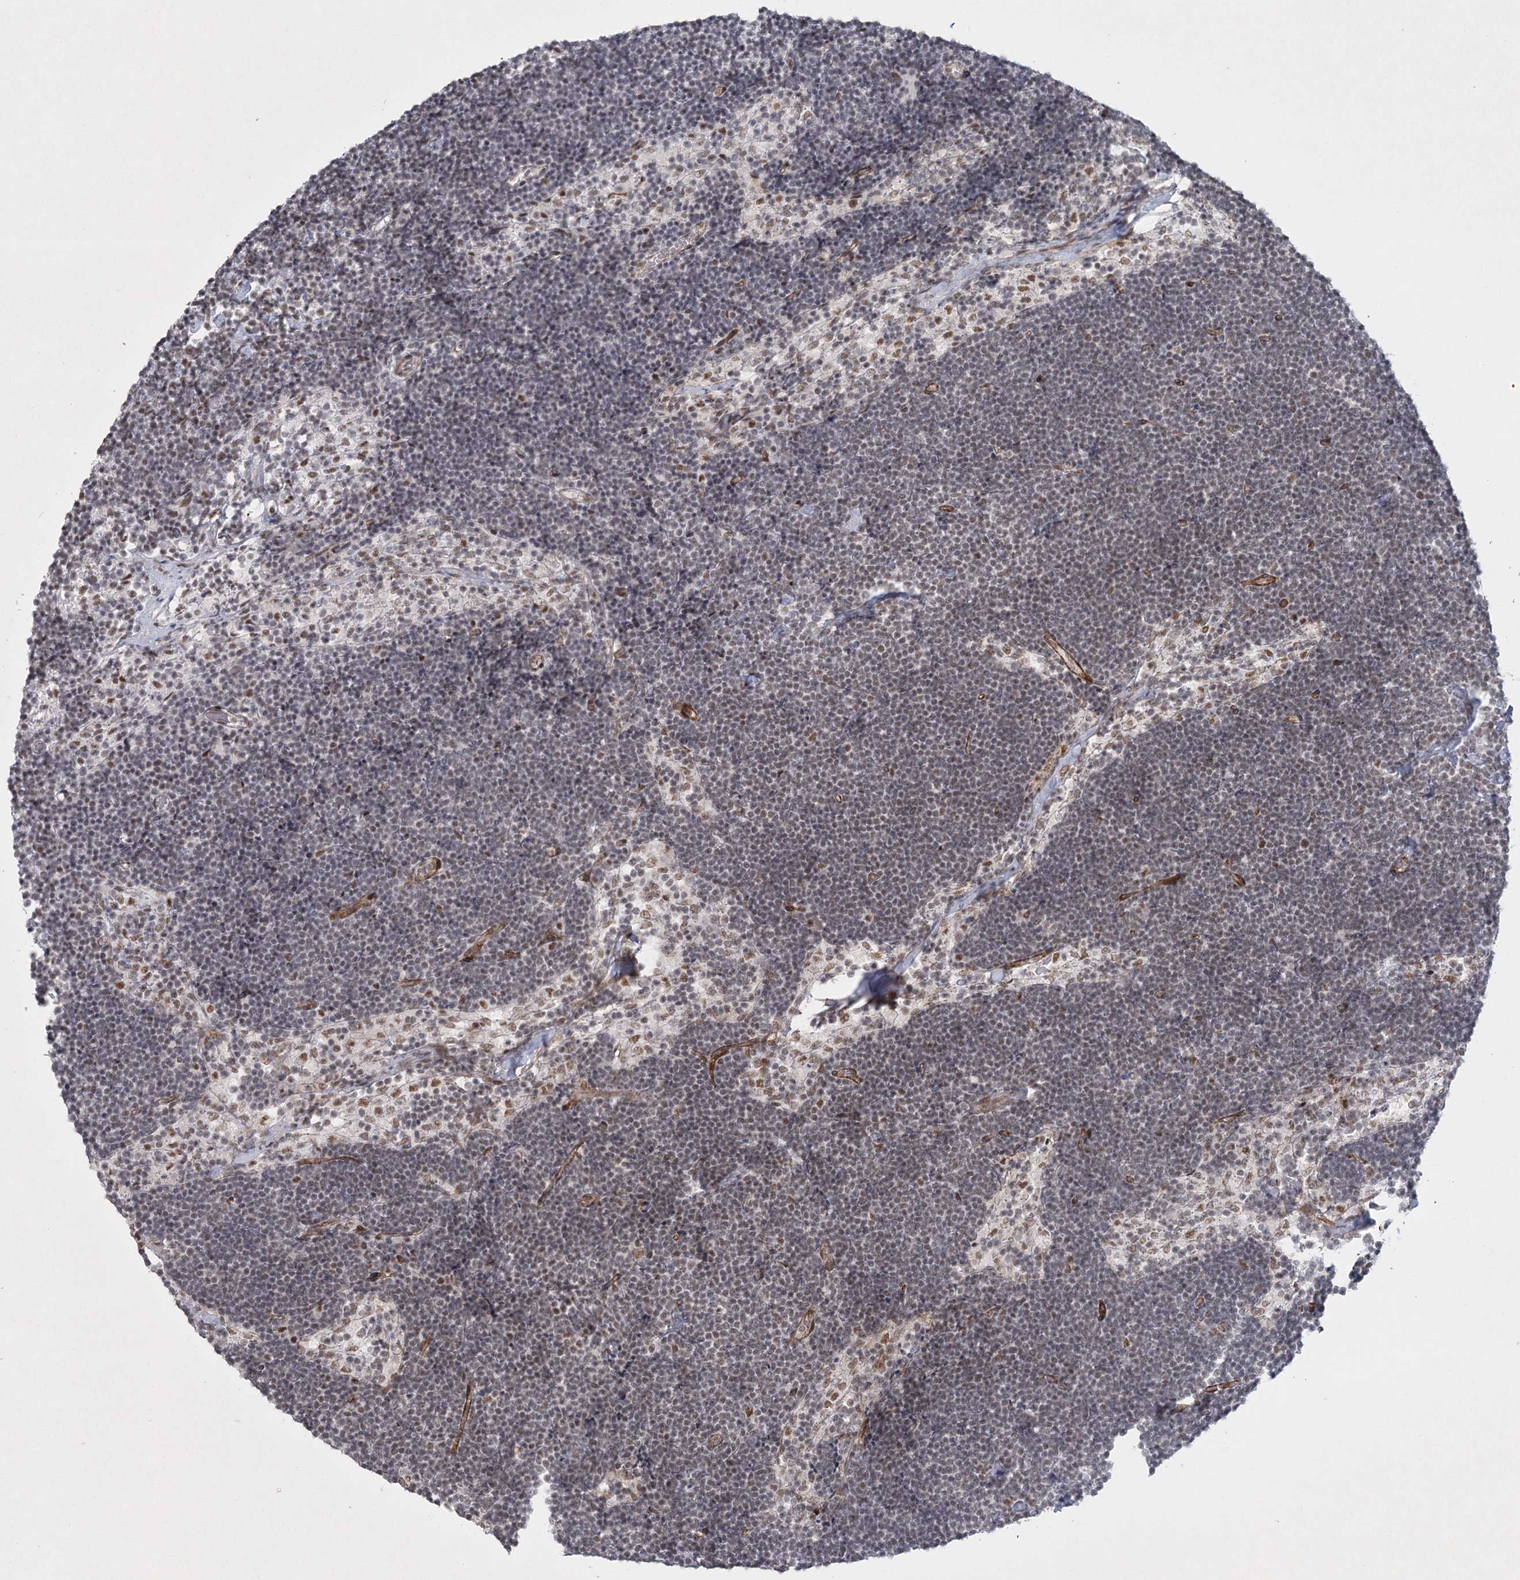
{"staining": {"intensity": "moderate", "quantity": ">75%", "location": "nuclear"}, "tissue": "lymph node", "cell_type": "Germinal center cells", "image_type": "normal", "snomed": [{"axis": "morphology", "description": "Normal tissue, NOS"}, {"axis": "topography", "description": "Lymph node"}], "caption": "Protein staining exhibits moderate nuclear expression in about >75% of germinal center cells in normal lymph node. Nuclei are stained in blue.", "gene": "U2SURP", "patient": {"sex": "male", "age": 63}}